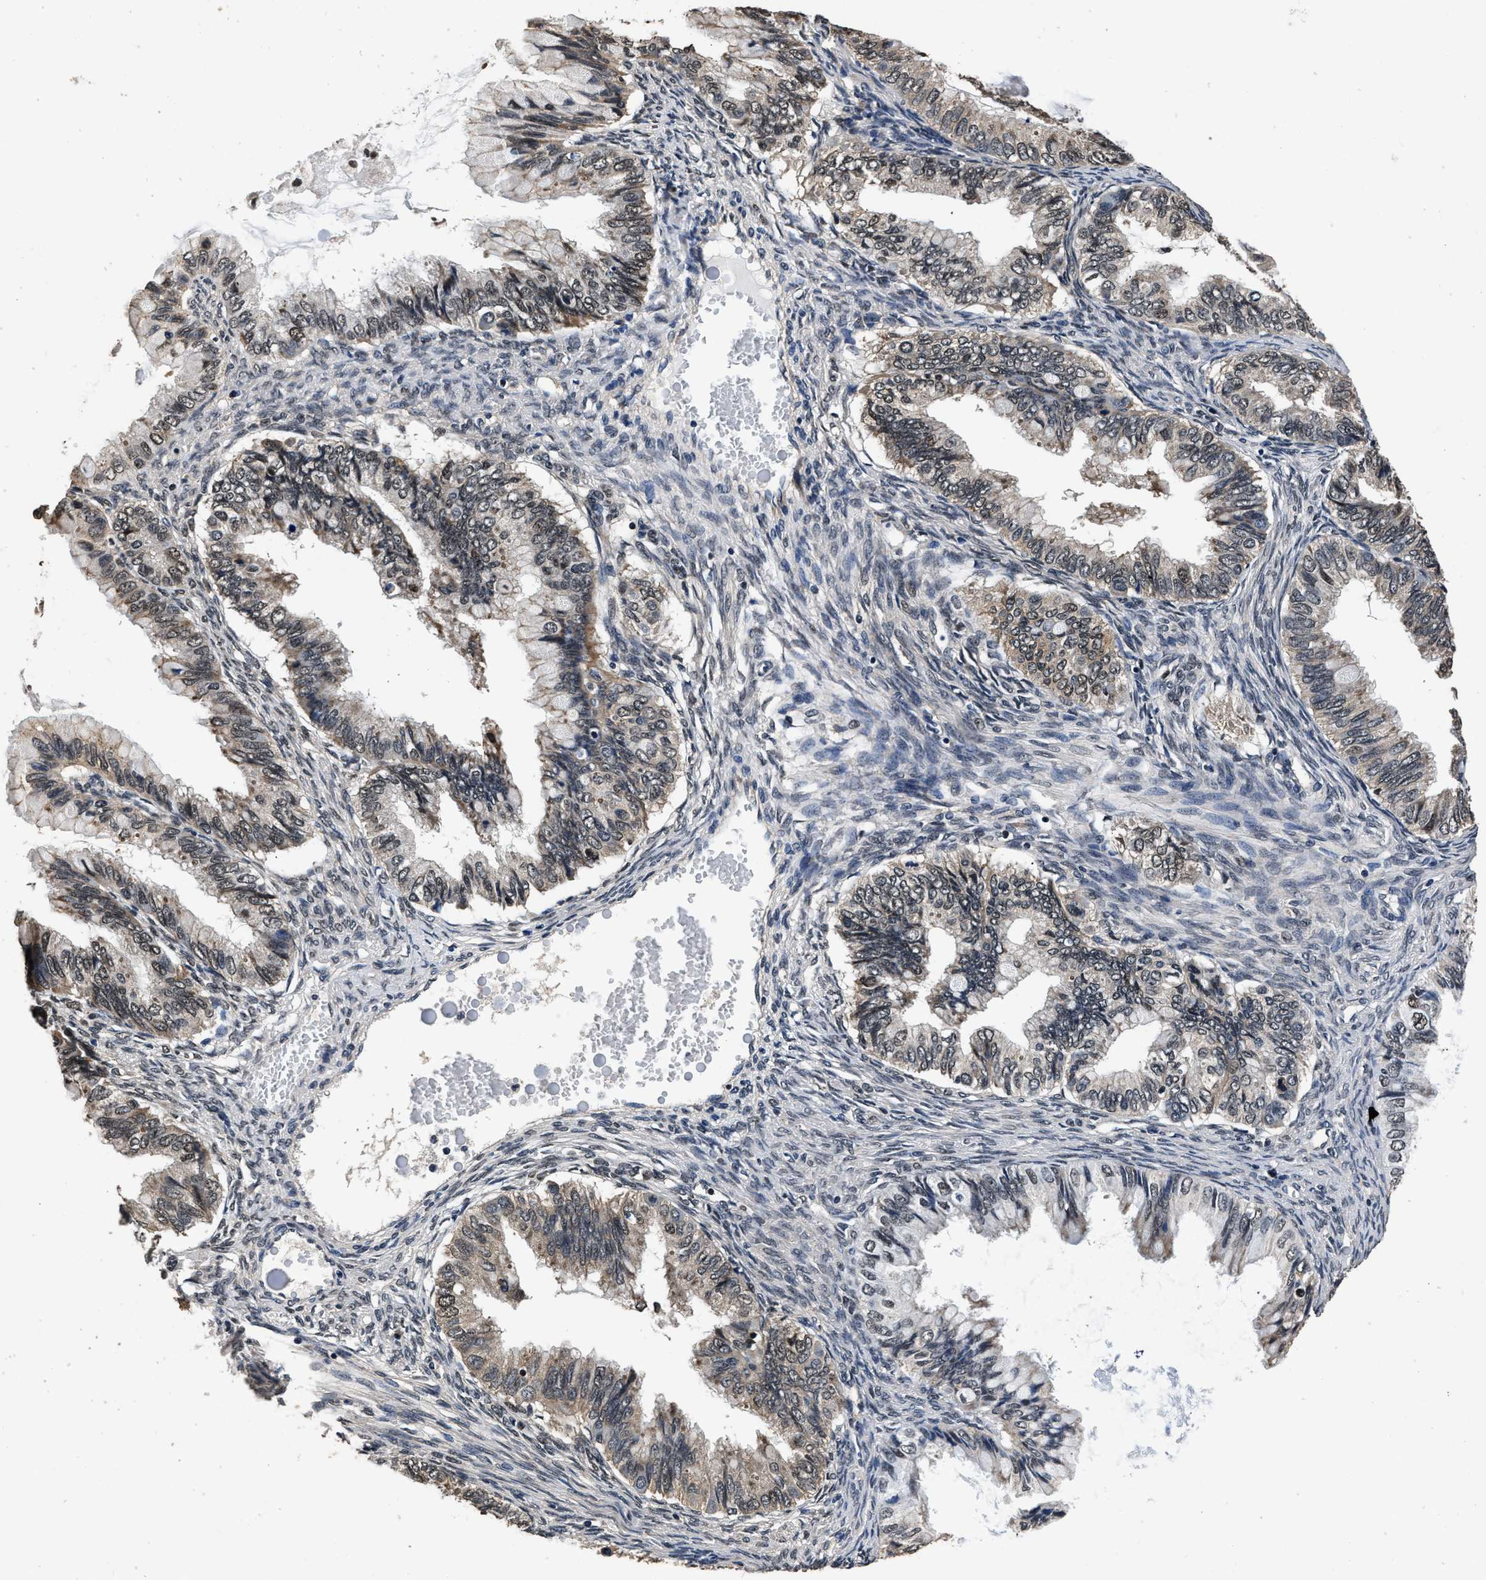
{"staining": {"intensity": "weak", "quantity": ">75%", "location": "nuclear"}, "tissue": "ovarian cancer", "cell_type": "Tumor cells", "image_type": "cancer", "snomed": [{"axis": "morphology", "description": "Cystadenocarcinoma, mucinous, NOS"}, {"axis": "topography", "description": "Ovary"}], "caption": "Immunohistochemical staining of mucinous cystadenocarcinoma (ovarian) displays low levels of weak nuclear protein staining in approximately >75% of tumor cells.", "gene": "CSTF1", "patient": {"sex": "female", "age": 80}}